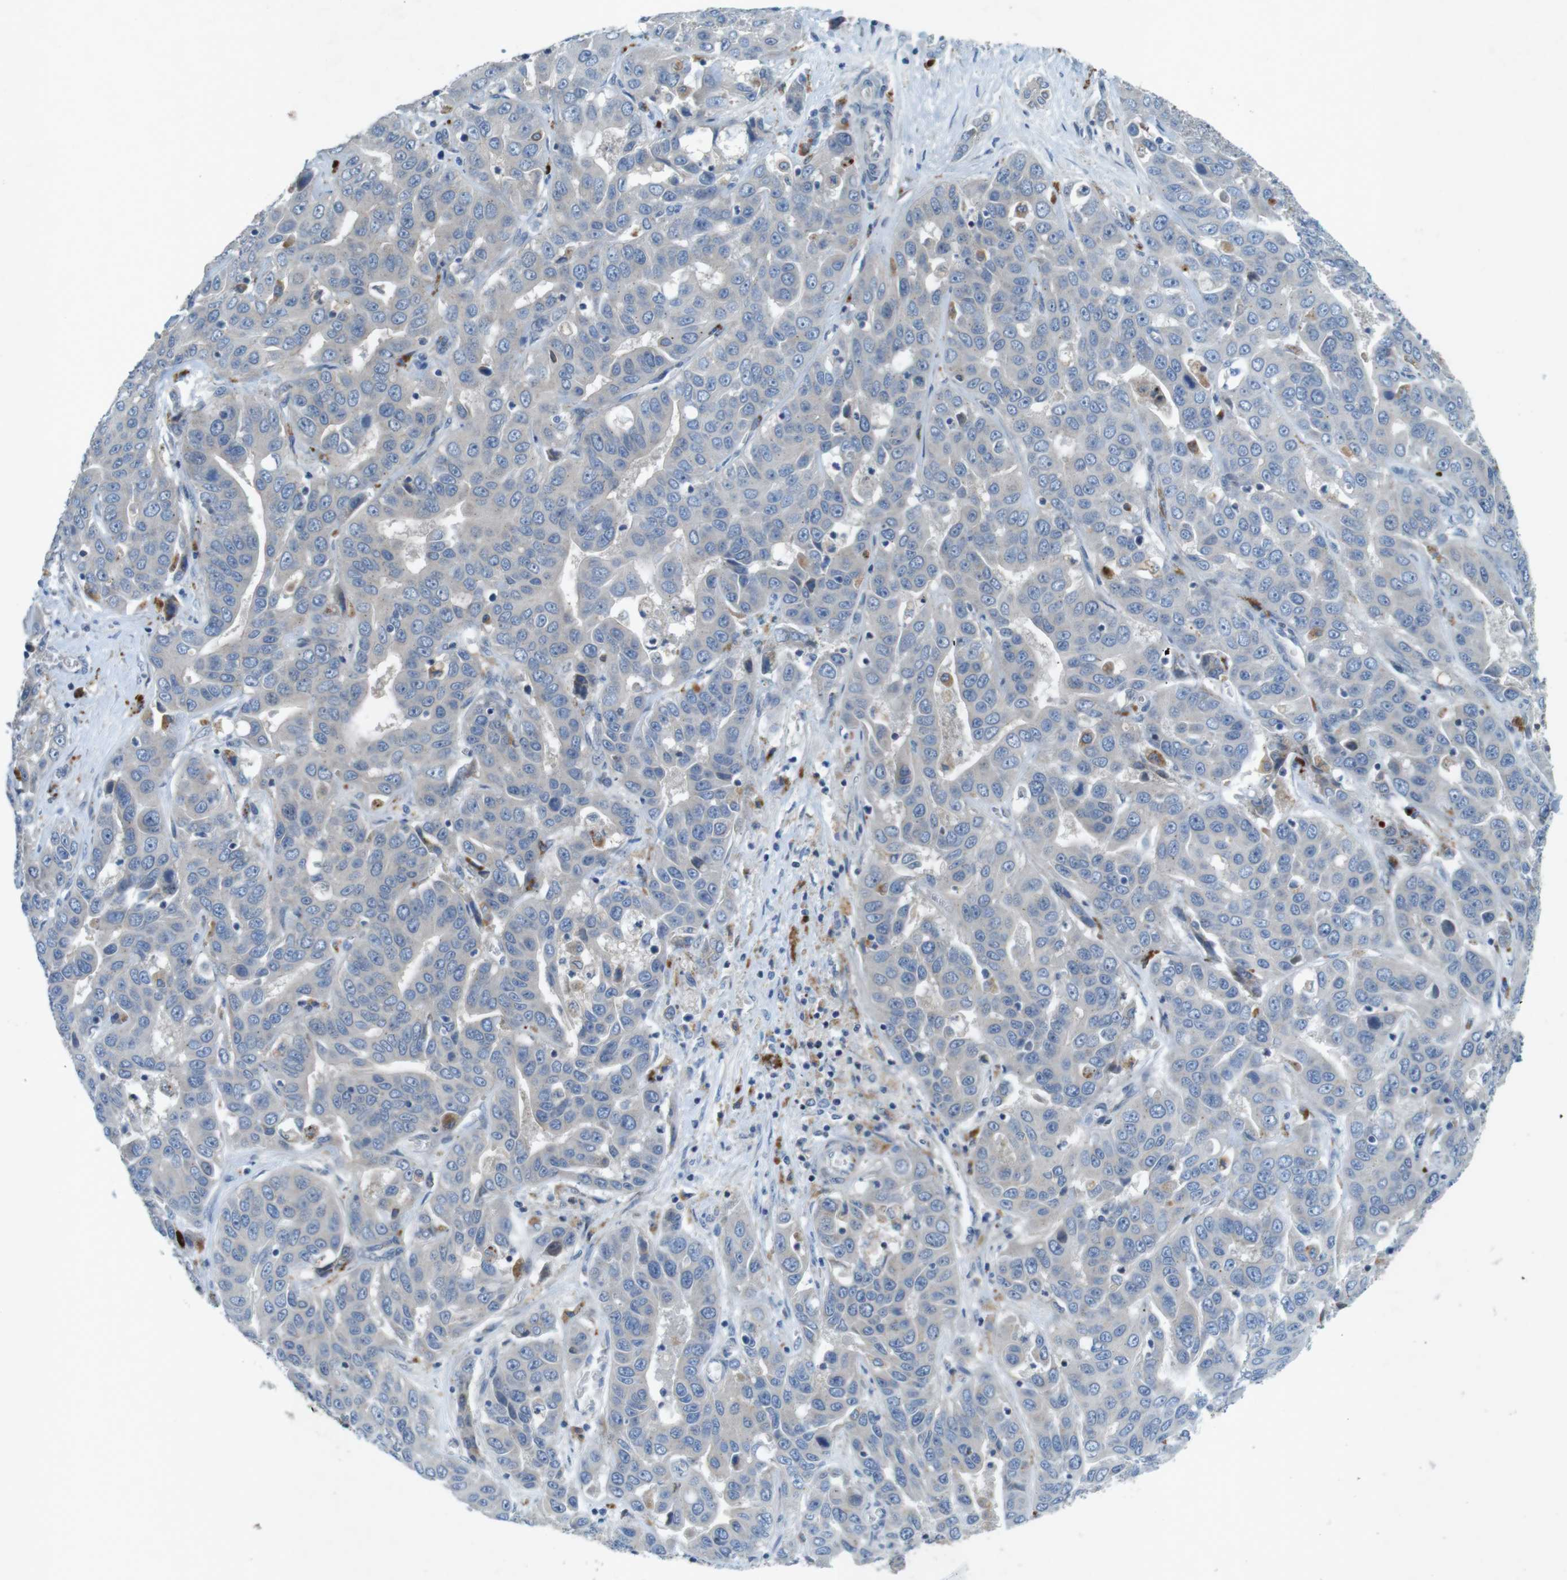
{"staining": {"intensity": "negative", "quantity": "none", "location": "none"}, "tissue": "liver cancer", "cell_type": "Tumor cells", "image_type": "cancer", "snomed": [{"axis": "morphology", "description": "Cholangiocarcinoma"}, {"axis": "topography", "description": "Liver"}], "caption": "Image shows no protein positivity in tumor cells of cholangiocarcinoma (liver) tissue.", "gene": "TYW1", "patient": {"sex": "female", "age": 52}}